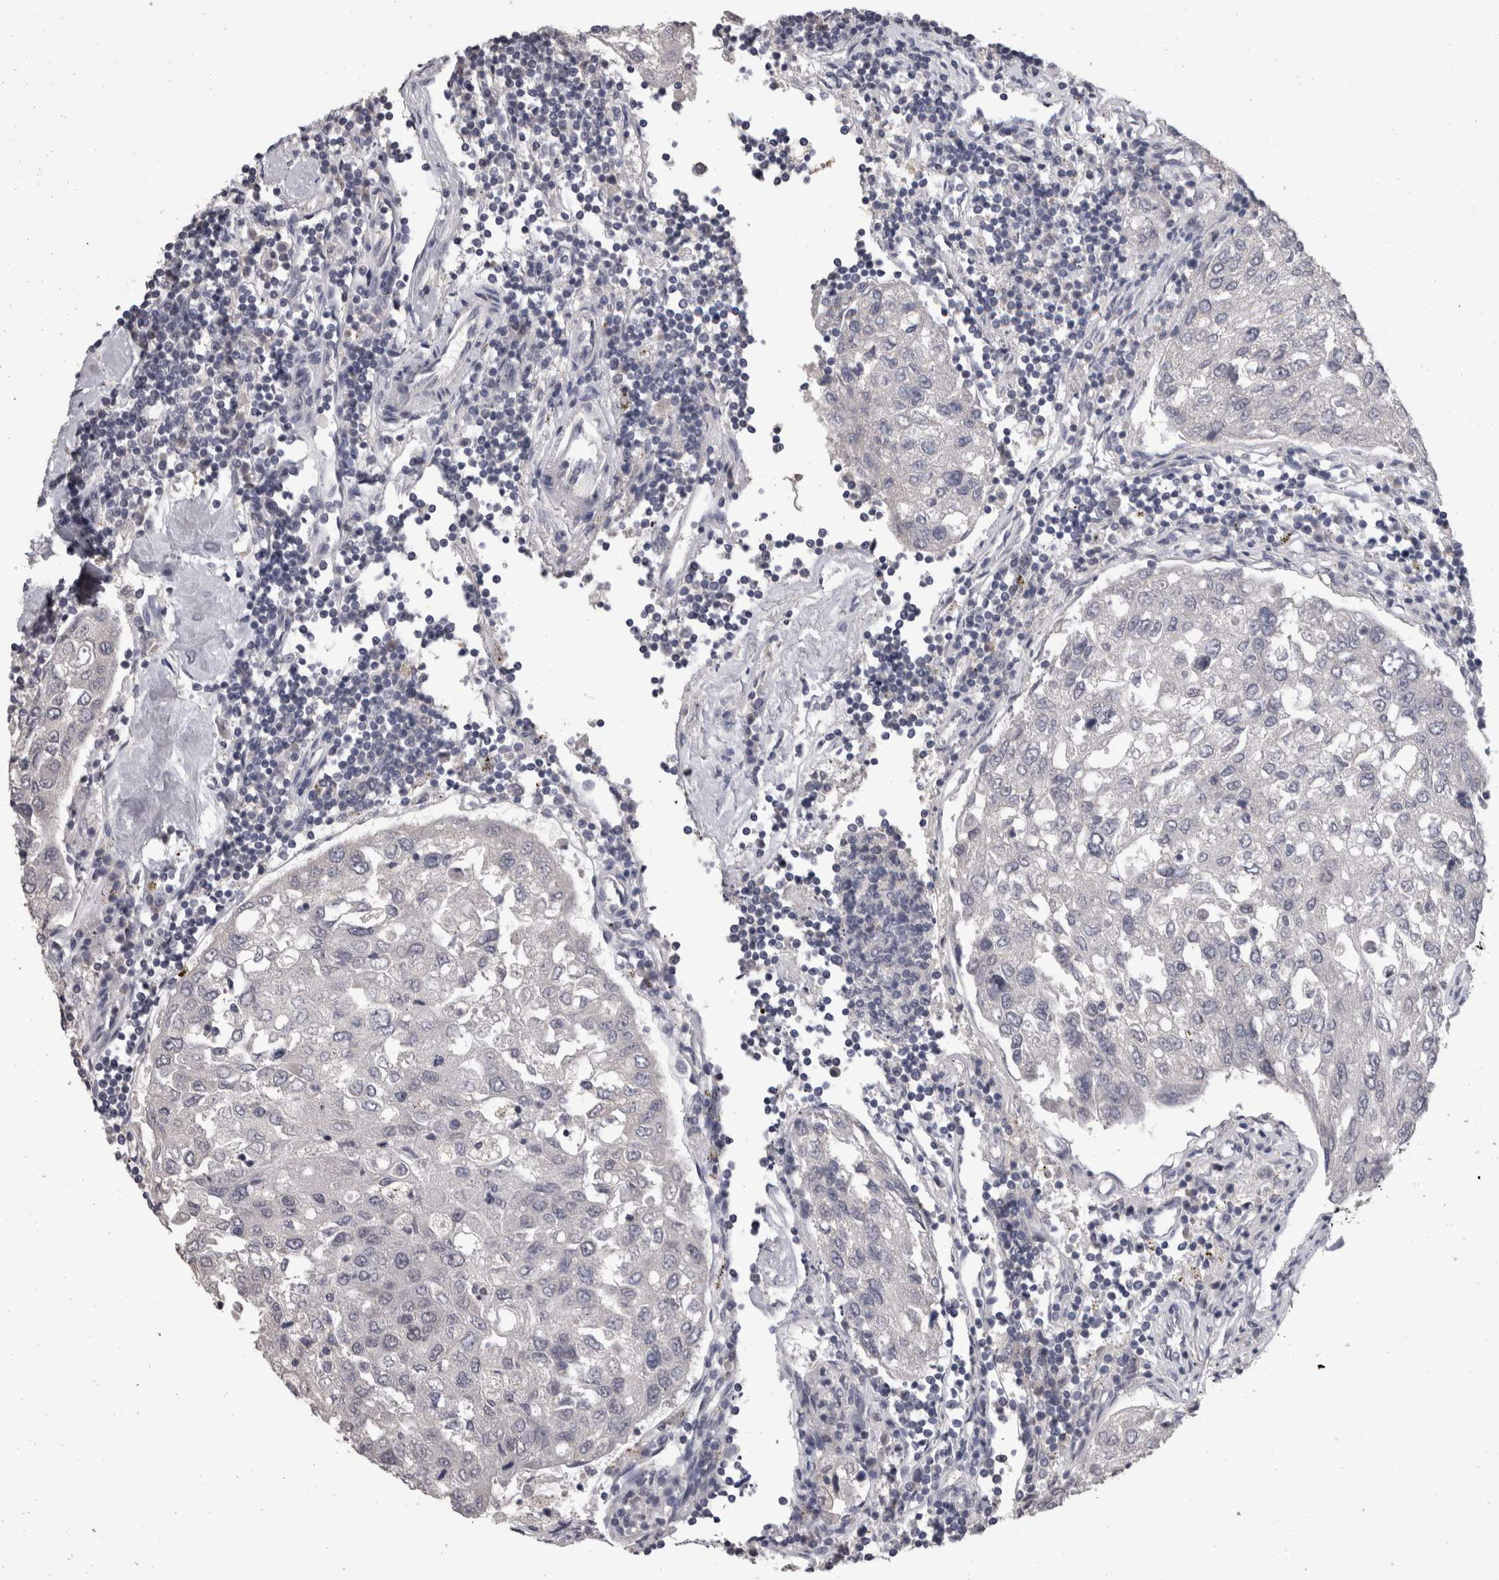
{"staining": {"intensity": "negative", "quantity": "none", "location": "none"}, "tissue": "urothelial cancer", "cell_type": "Tumor cells", "image_type": "cancer", "snomed": [{"axis": "morphology", "description": "Urothelial carcinoma, High grade"}, {"axis": "topography", "description": "Lymph node"}, {"axis": "topography", "description": "Urinary bladder"}], "caption": "A histopathology image of urothelial carcinoma (high-grade) stained for a protein reveals no brown staining in tumor cells. (DAB (3,3'-diaminobenzidine) immunohistochemistry with hematoxylin counter stain).", "gene": "DDX17", "patient": {"sex": "male", "age": 51}}